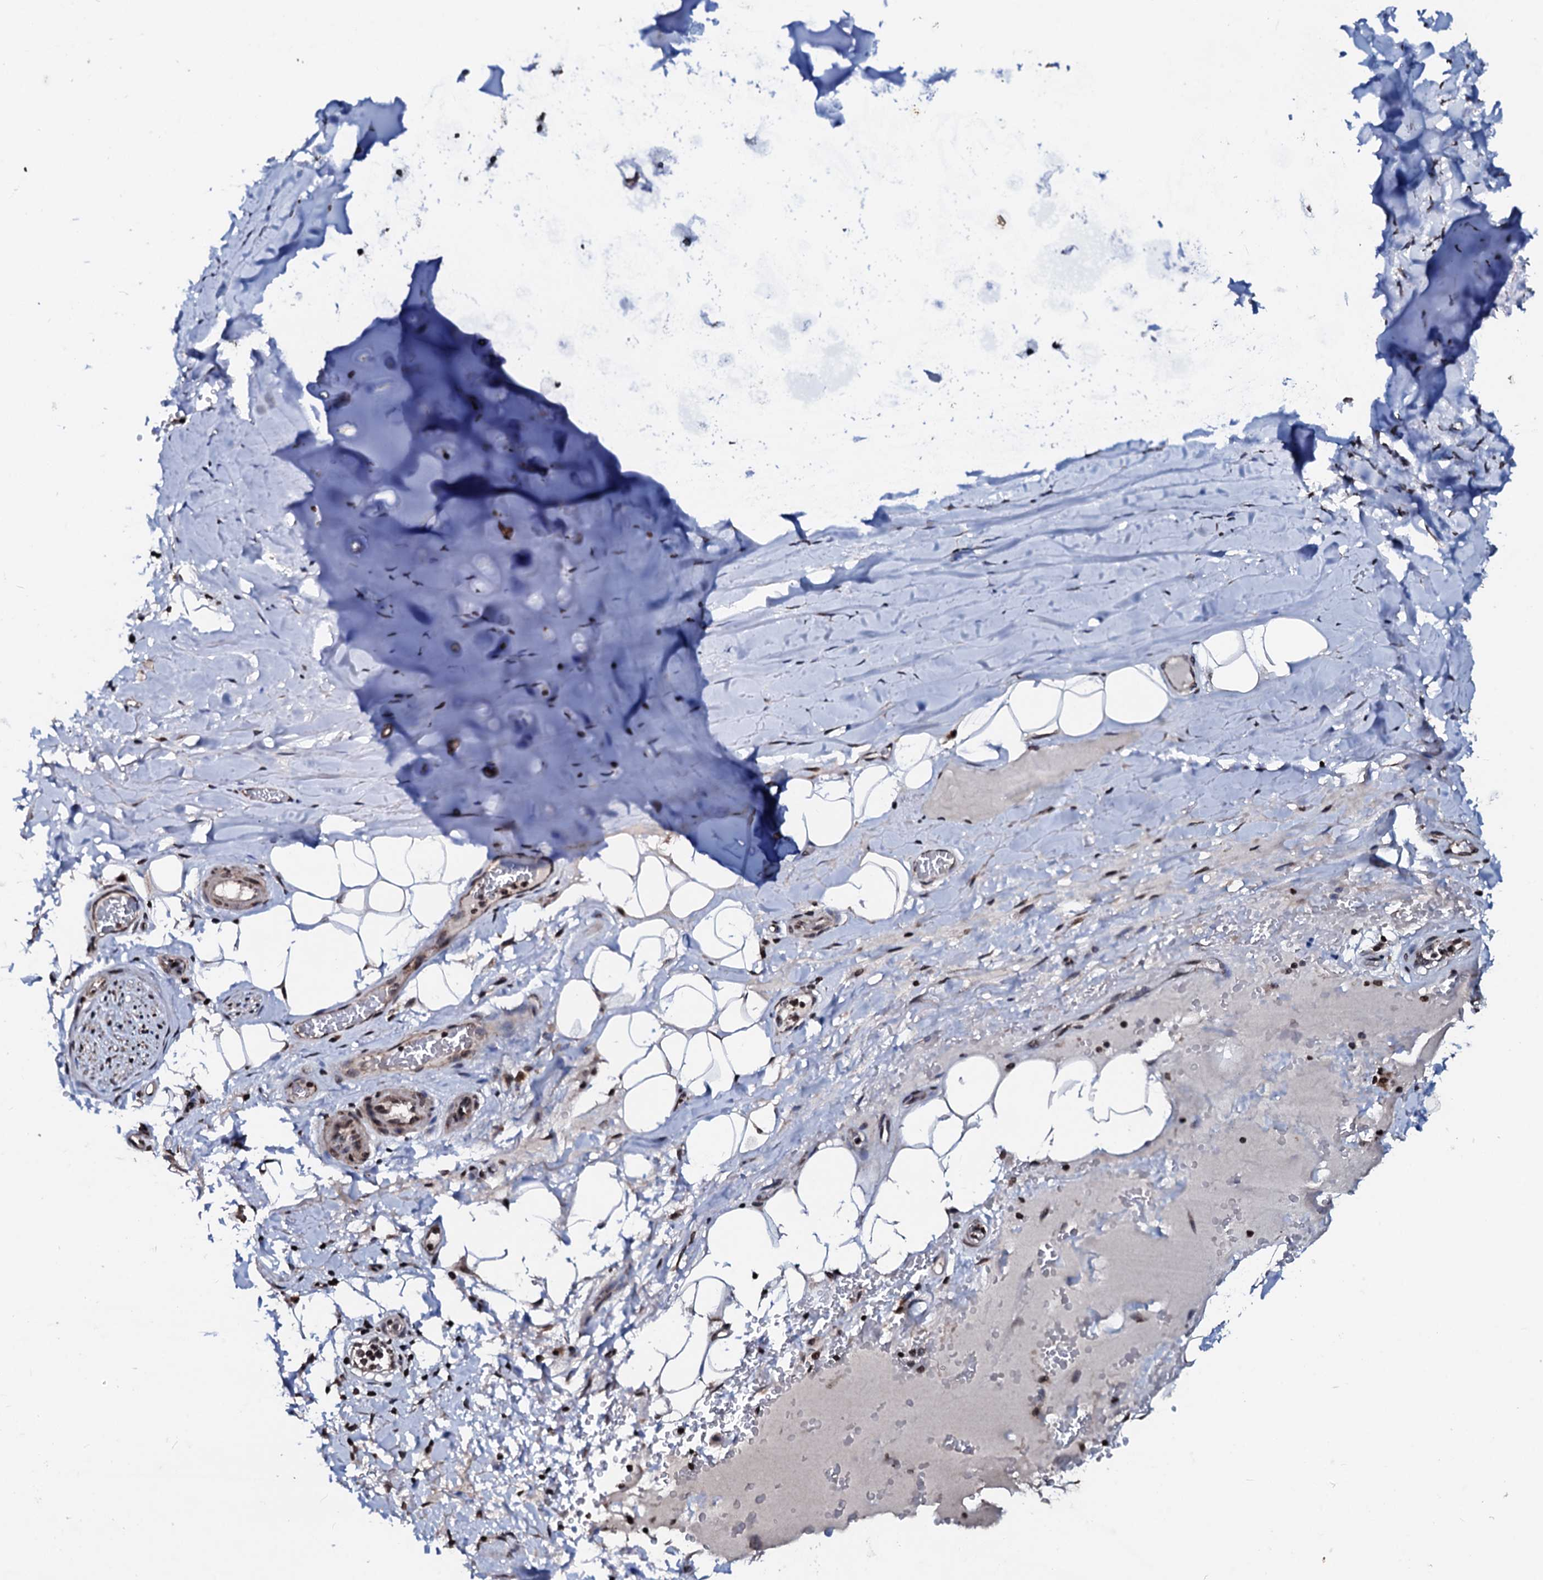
{"staining": {"intensity": "moderate", "quantity": "25%-75%", "location": "nuclear"}, "tissue": "adipose tissue", "cell_type": "Adipocytes", "image_type": "normal", "snomed": [{"axis": "morphology", "description": "Normal tissue, NOS"}, {"axis": "topography", "description": "Cartilage tissue"}], "caption": "Protein analysis of benign adipose tissue exhibits moderate nuclear positivity in approximately 25%-75% of adipocytes.", "gene": "LSM11", "patient": {"sex": "female", "age": 63}}